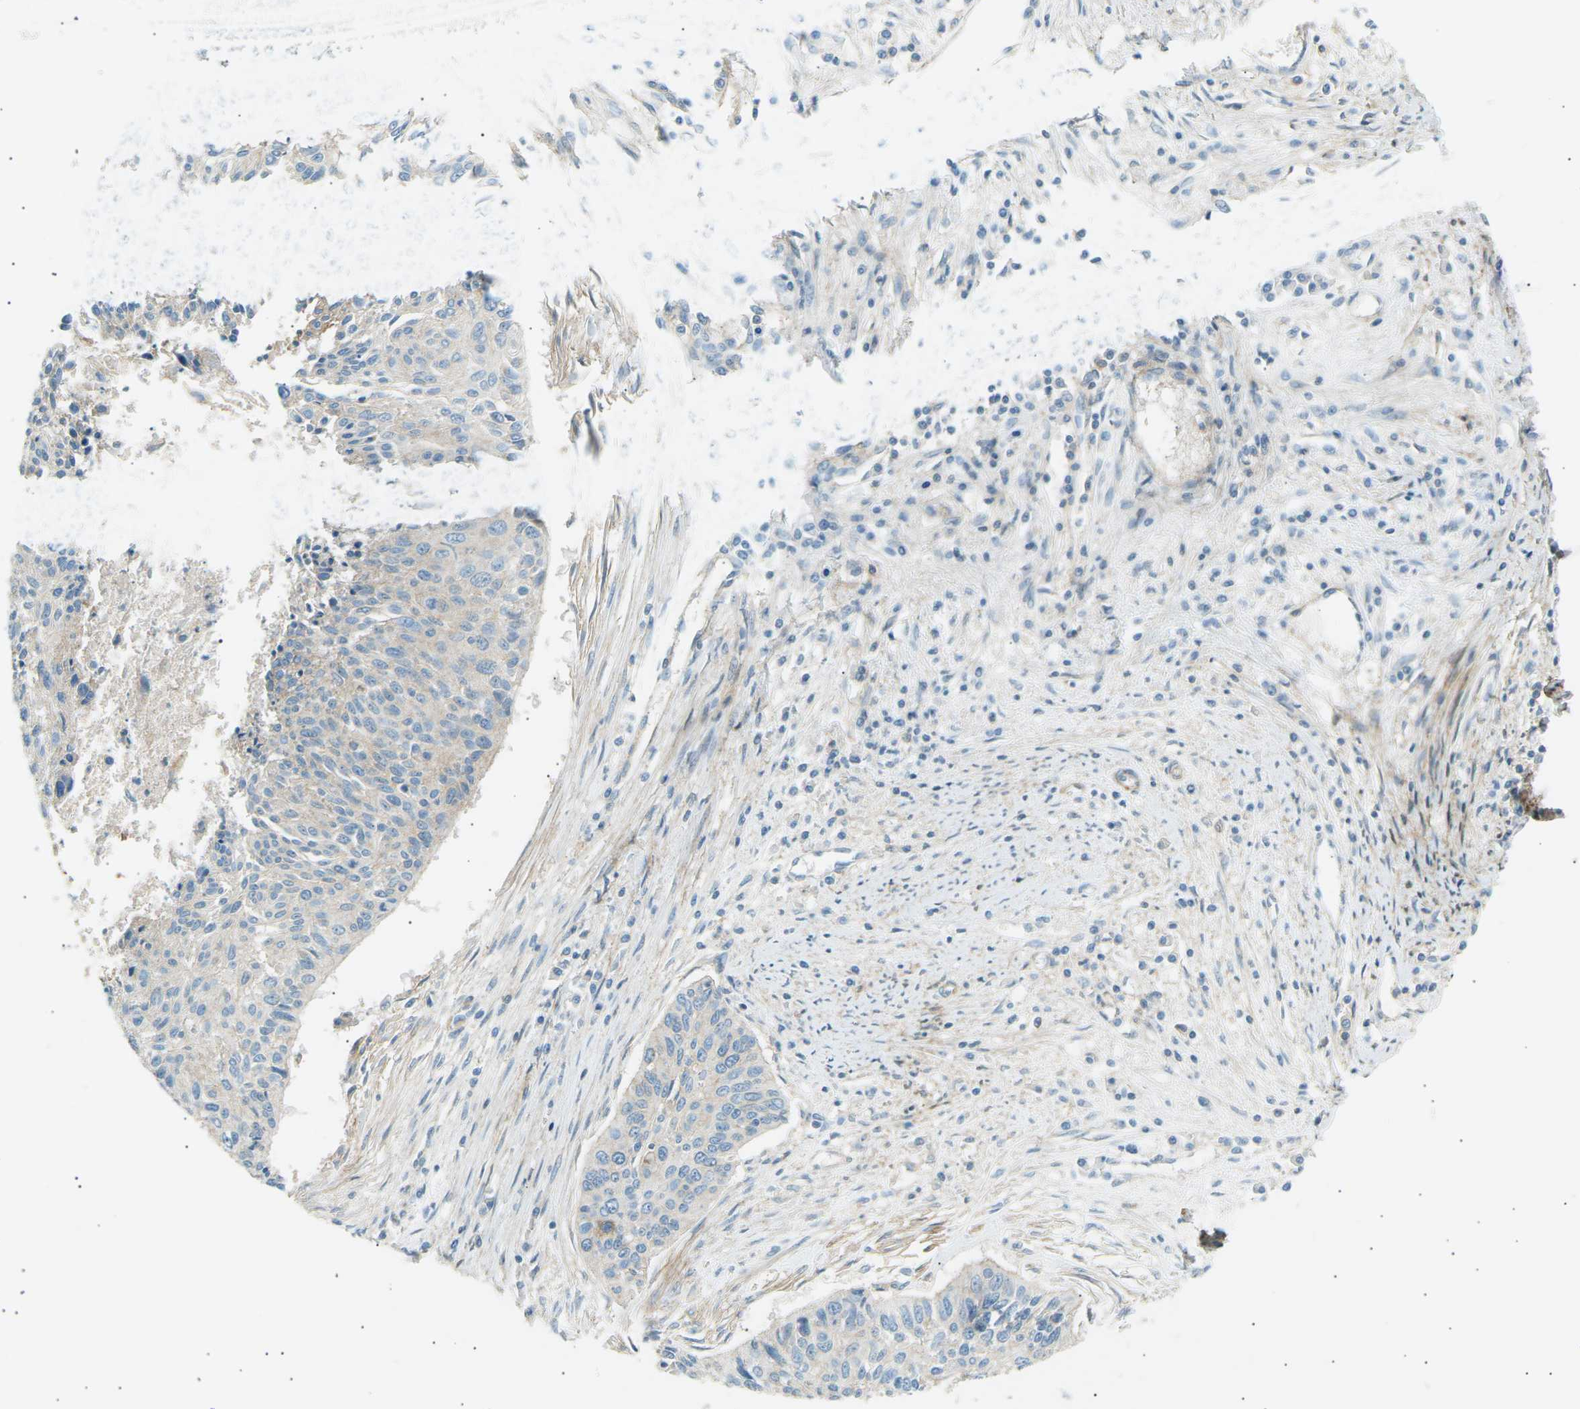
{"staining": {"intensity": "moderate", "quantity": "25%-75%", "location": "cytoplasmic/membranous"}, "tissue": "cervical cancer", "cell_type": "Tumor cells", "image_type": "cancer", "snomed": [{"axis": "morphology", "description": "Squamous cell carcinoma, NOS"}, {"axis": "topography", "description": "Cervix"}], "caption": "An immunohistochemistry image of tumor tissue is shown. Protein staining in brown labels moderate cytoplasmic/membranous positivity in cervical squamous cell carcinoma within tumor cells.", "gene": "ATP2B4", "patient": {"sex": "female", "age": 55}}